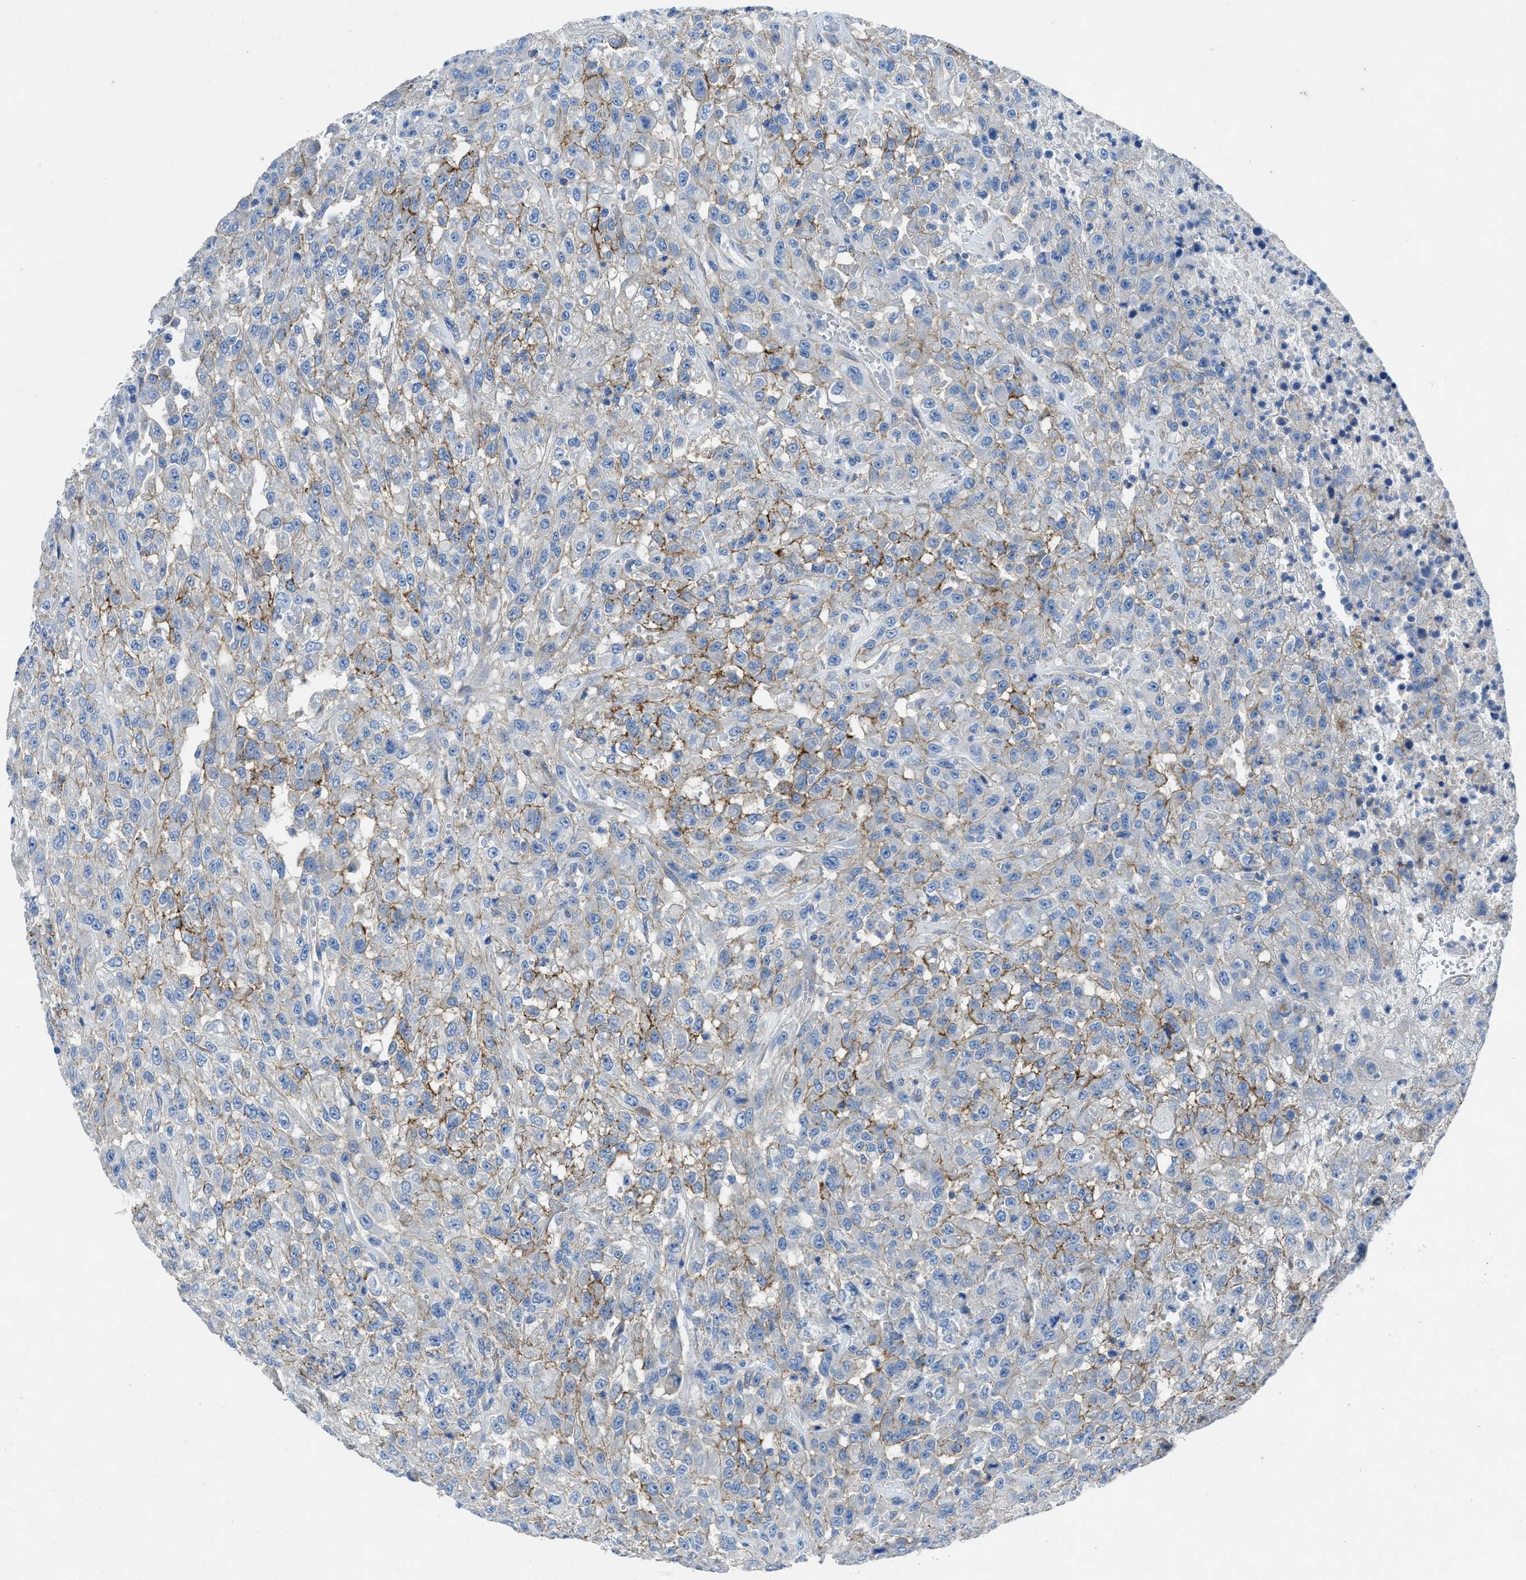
{"staining": {"intensity": "moderate", "quantity": "<25%", "location": "cytoplasmic/membranous"}, "tissue": "urothelial cancer", "cell_type": "Tumor cells", "image_type": "cancer", "snomed": [{"axis": "morphology", "description": "Urothelial carcinoma, High grade"}, {"axis": "topography", "description": "Urinary bladder"}], "caption": "The micrograph shows staining of urothelial cancer, revealing moderate cytoplasmic/membranous protein expression (brown color) within tumor cells.", "gene": "PTGFRN", "patient": {"sex": "male", "age": 46}}